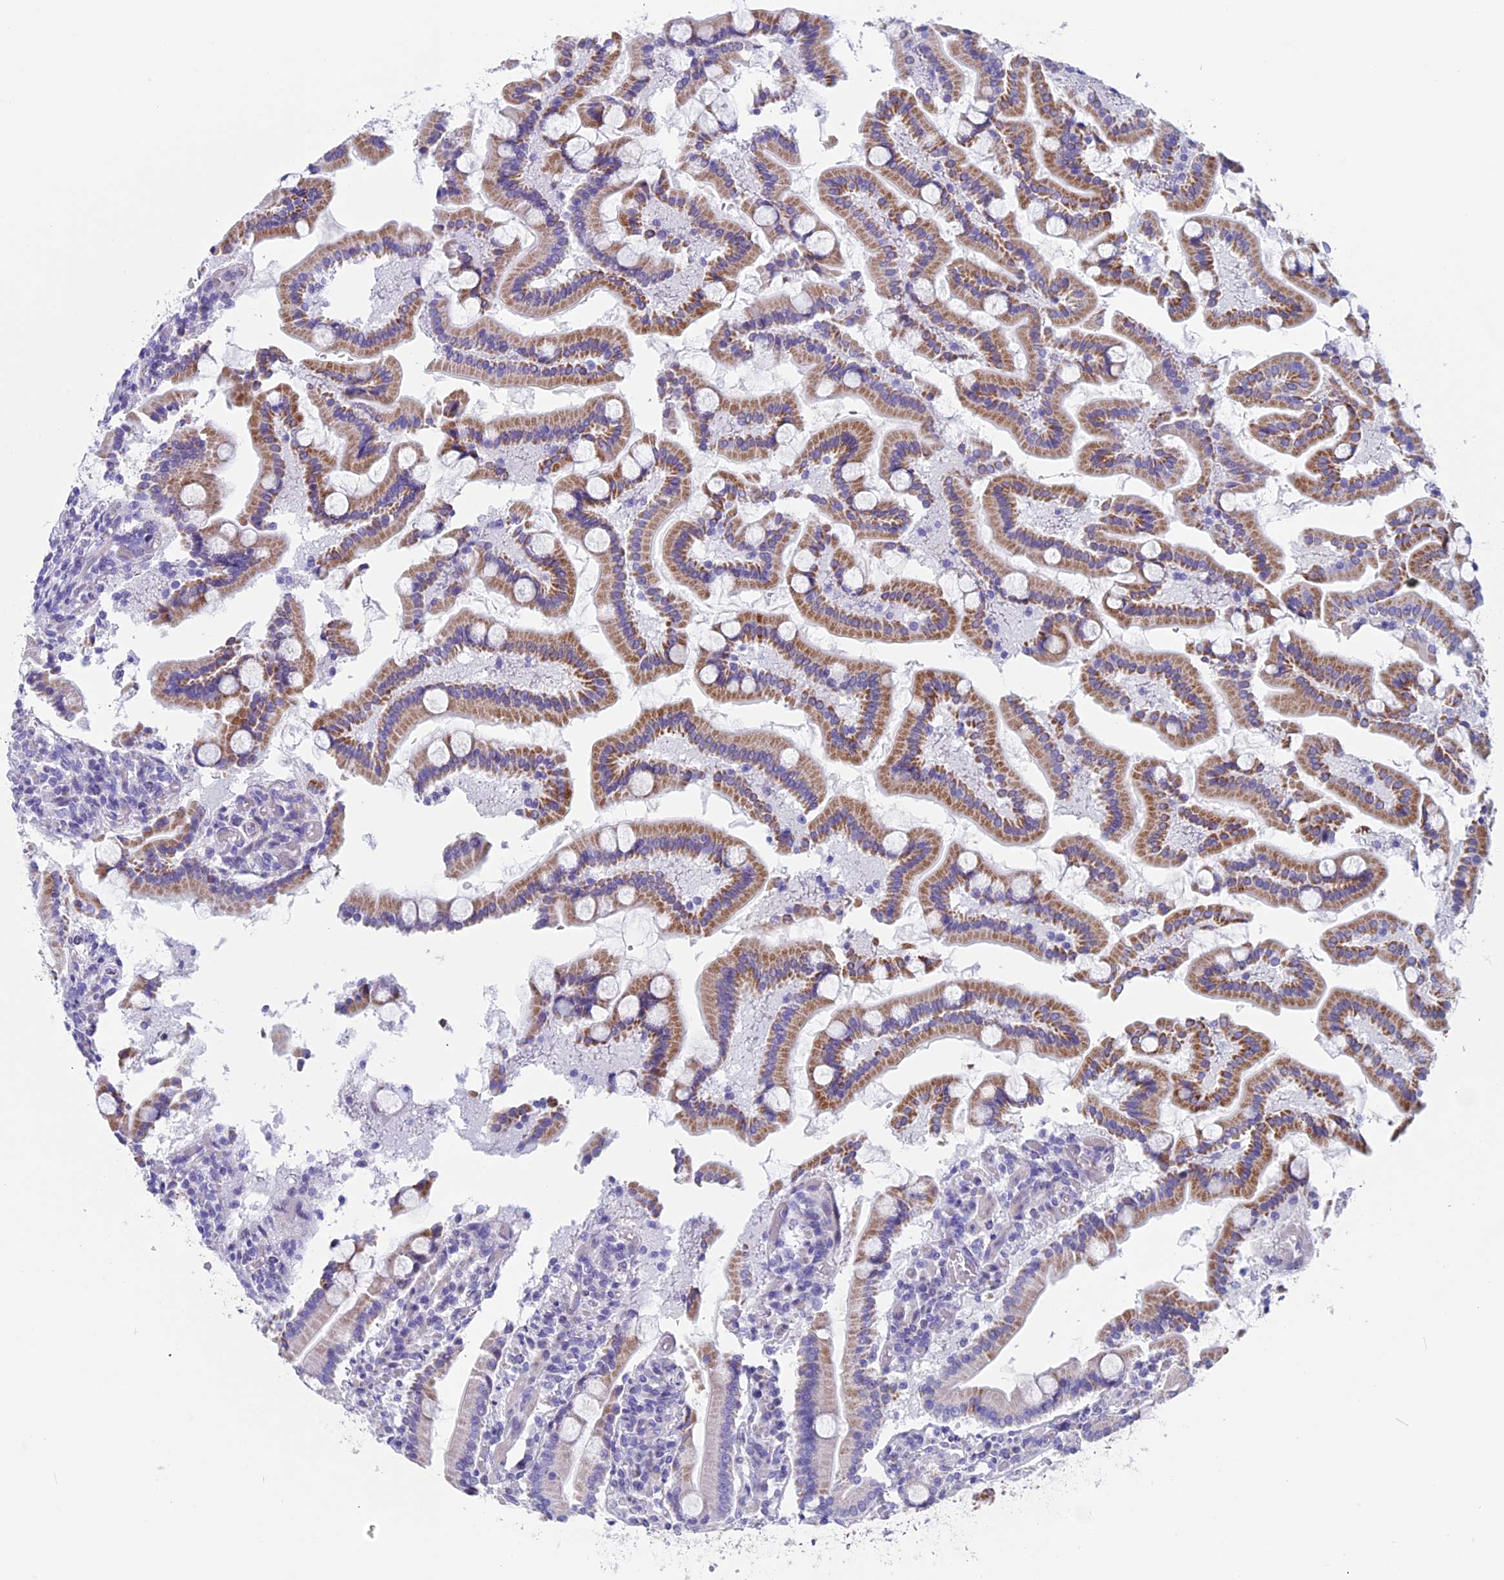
{"staining": {"intensity": "moderate", "quantity": "25%-75%", "location": "cytoplasmic/membranous"}, "tissue": "duodenum", "cell_type": "Glandular cells", "image_type": "normal", "snomed": [{"axis": "morphology", "description": "Normal tissue, NOS"}, {"axis": "topography", "description": "Duodenum"}], "caption": "DAB (3,3'-diaminobenzidine) immunohistochemical staining of unremarkable human duodenum shows moderate cytoplasmic/membranous protein positivity in approximately 25%-75% of glandular cells. The staining is performed using DAB (3,3'-diaminobenzidine) brown chromogen to label protein expression. The nuclei are counter-stained blue using hematoxylin.", "gene": "ZNF563", "patient": {"sex": "male", "age": 55}}